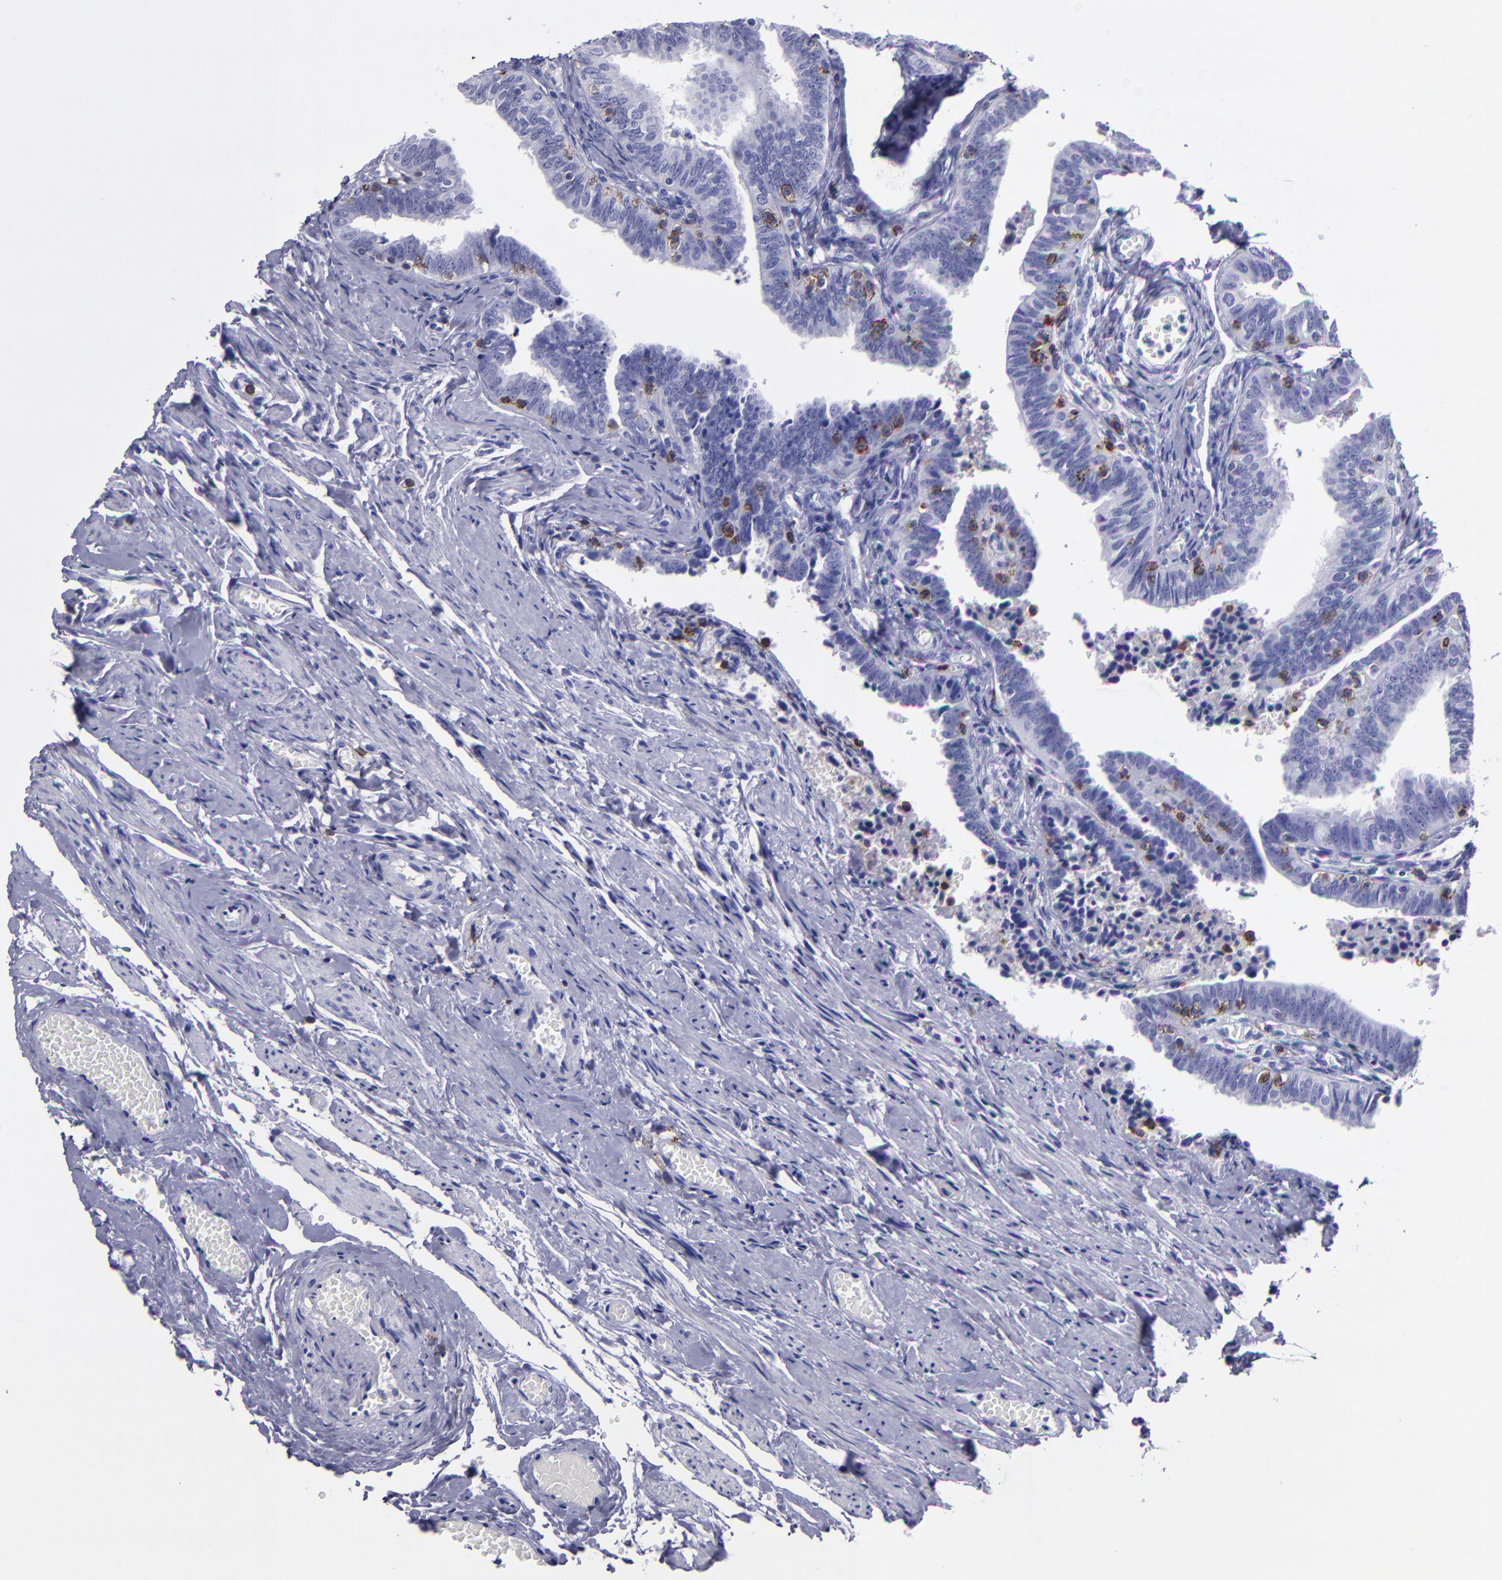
{"staining": {"intensity": "negative", "quantity": "none", "location": "none"}, "tissue": "fallopian tube", "cell_type": "Glandular cells", "image_type": "normal", "snomed": [{"axis": "morphology", "description": "Normal tissue, NOS"}, {"axis": "topography", "description": "Fallopian tube"}, {"axis": "topography", "description": "Ovary"}], "caption": "Immunohistochemistry (IHC) photomicrograph of benign fallopian tube: fallopian tube stained with DAB reveals no significant protein staining in glandular cells.", "gene": "CD6", "patient": {"sex": "female", "age": 69}}